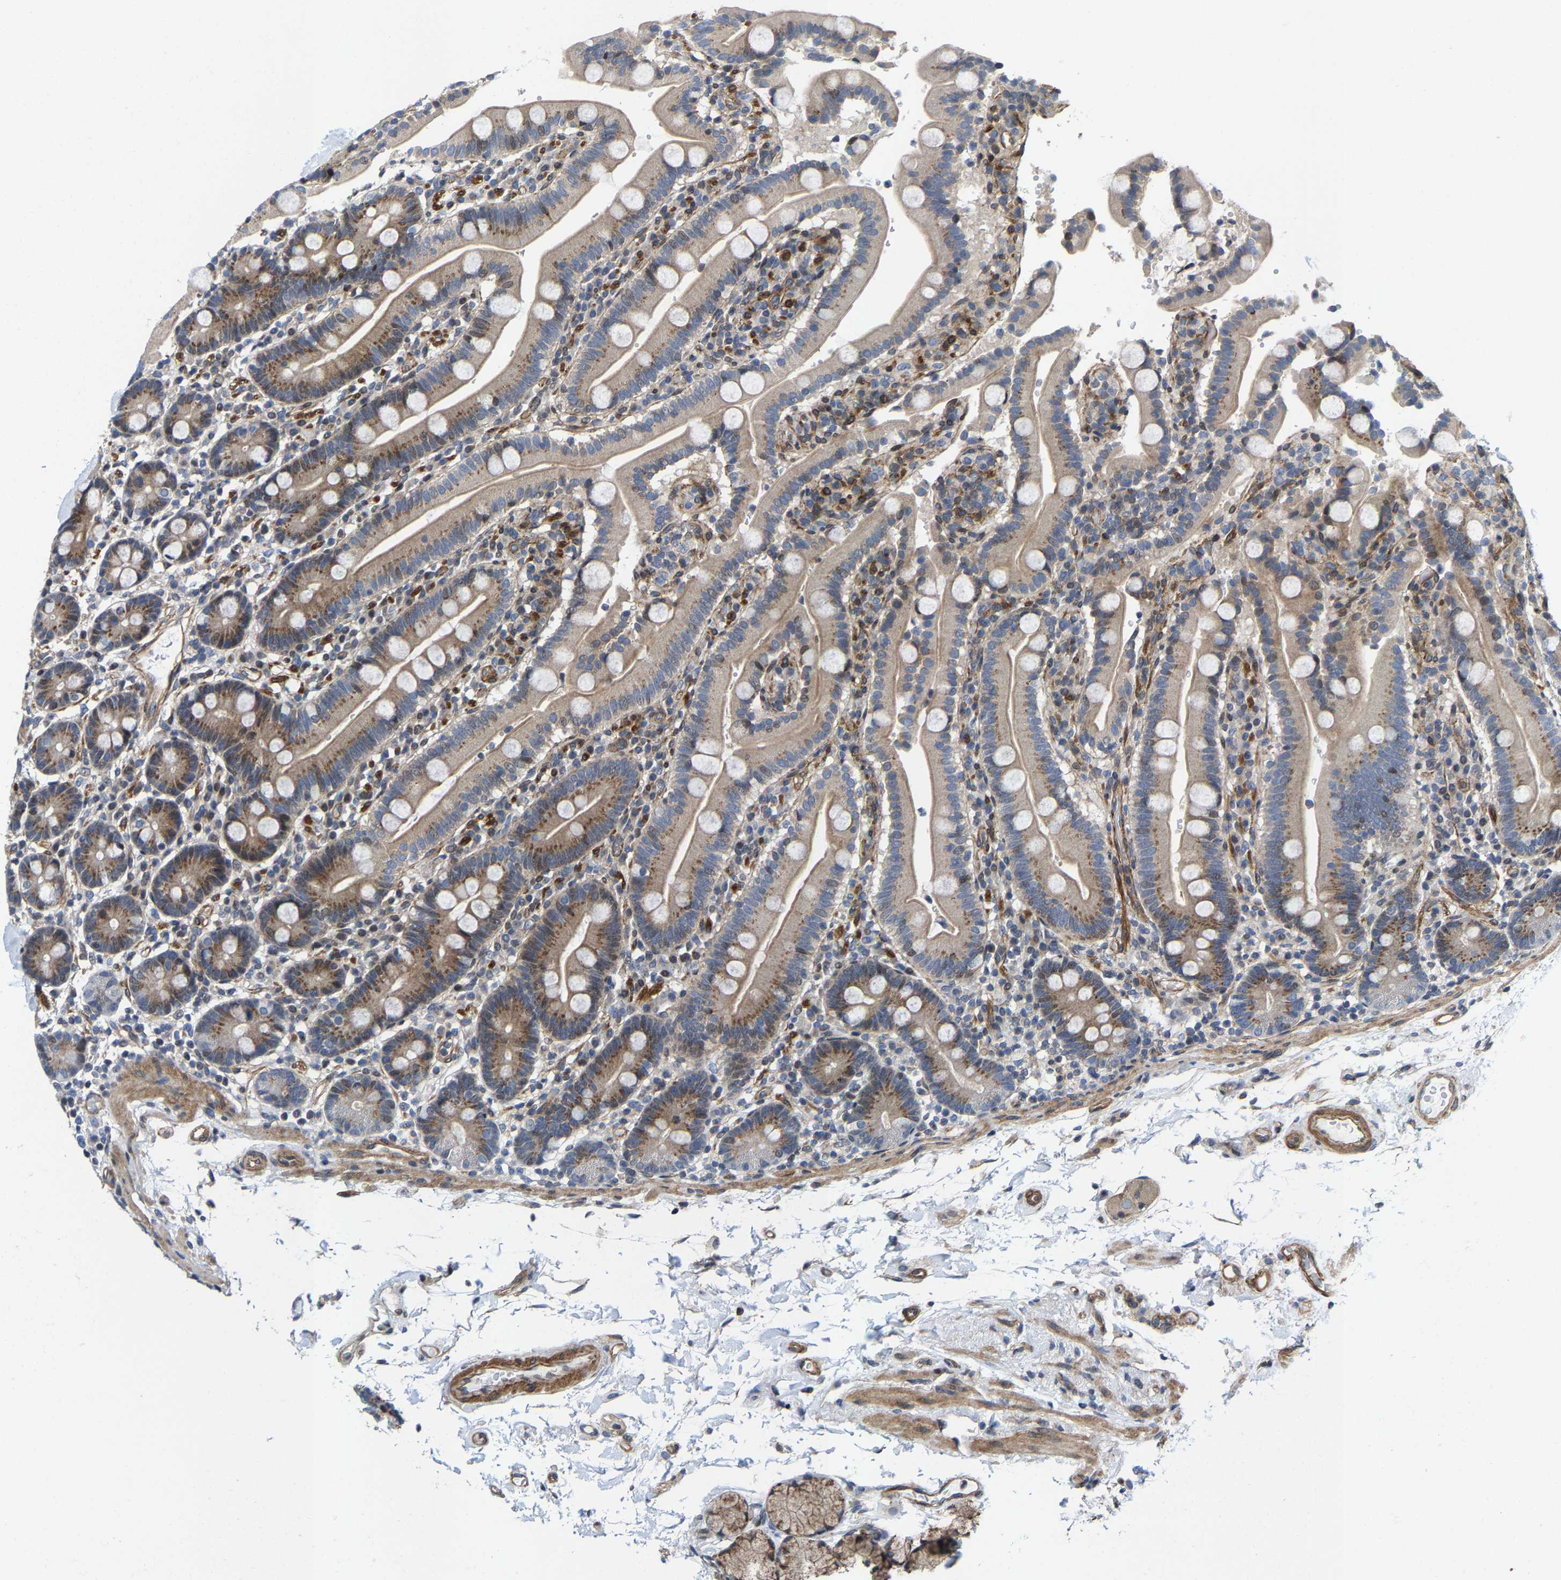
{"staining": {"intensity": "moderate", "quantity": "25%-75%", "location": "cytoplasmic/membranous"}, "tissue": "duodenum", "cell_type": "Glandular cells", "image_type": "normal", "snomed": [{"axis": "morphology", "description": "Normal tissue, NOS"}, {"axis": "topography", "description": "Small intestine, NOS"}], "caption": "High-magnification brightfield microscopy of normal duodenum stained with DAB (3,3'-diaminobenzidine) (brown) and counterstained with hematoxylin (blue). glandular cells exhibit moderate cytoplasmic/membranous staining is identified in about25%-75% of cells.", "gene": "TGFB1I1", "patient": {"sex": "female", "age": 71}}